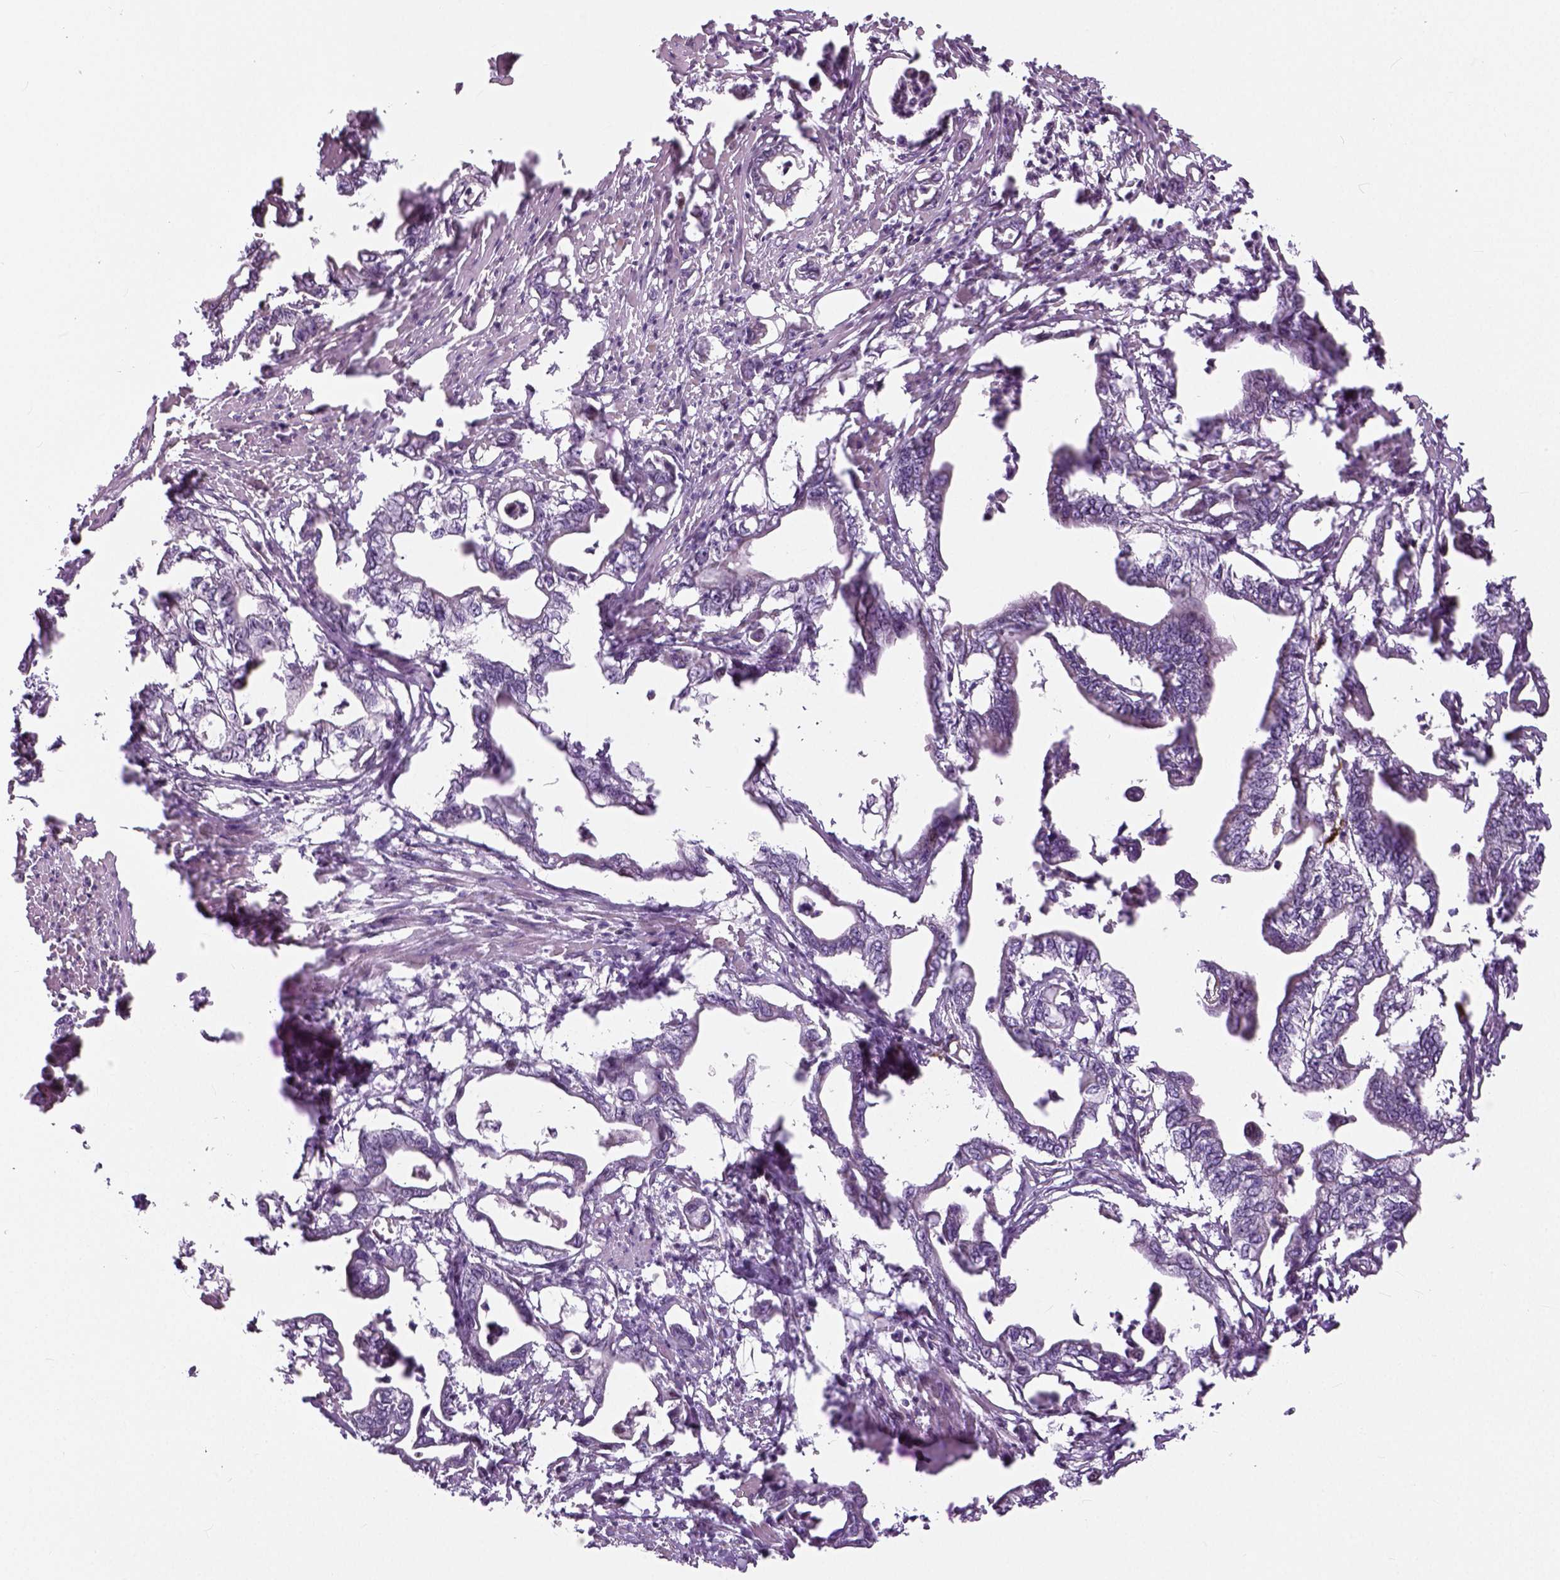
{"staining": {"intensity": "negative", "quantity": "none", "location": "none"}, "tissue": "pancreatic cancer", "cell_type": "Tumor cells", "image_type": "cancer", "snomed": [{"axis": "morphology", "description": "Adenocarcinoma, NOS"}, {"axis": "topography", "description": "Pancreas"}], "caption": "A high-resolution photomicrograph shows IHC staining of pancreatic cancer (adenocarcinoma), which displays no significant positivity in tumor cells.", "gene": "NECAB1", "patient": {"sex": "male", "age": 61}}